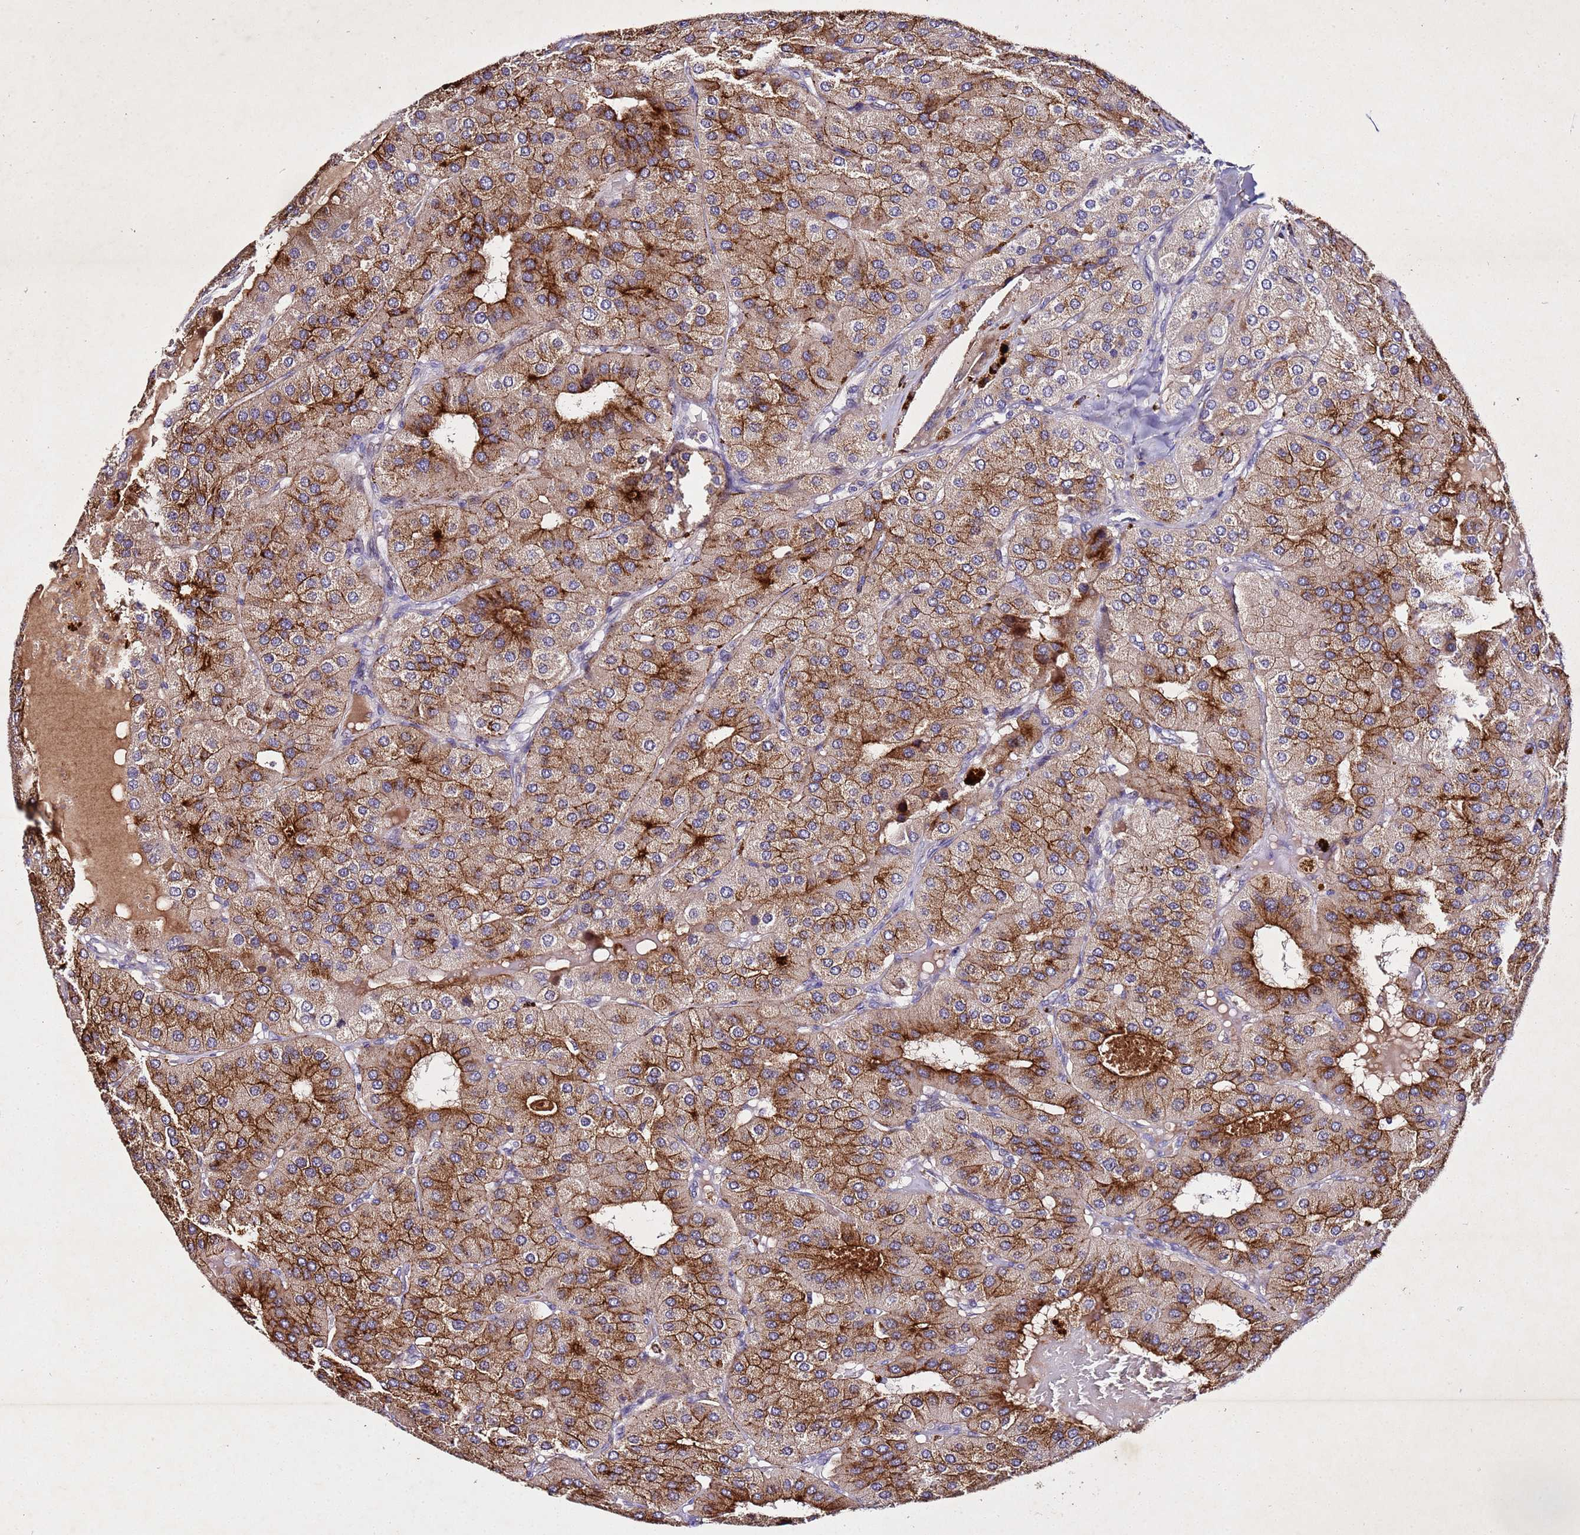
{"staining": {"intensity": "moderate", "quantity": ">75%", "location": "cytoplasmic/membranous"}, "tissue": "parathyroid gland", "cell_type": "Glandular cells", "image_type": "normal", "snomed": [{"axis": "morphology", "description": "Normal tissue, NOS"}, {"axis": "morphology", "description": "Adenoma, NOS"}, {"axis": "topography", "description": "Parathyroid gland"}], "caption": "Immunohistochemical staining of unremarkable human parathyroid gland exhibits >75% levels of moderate cytoplasmic/membranous protein staining in approximately >75% of glandular cells.", "gene": "SV2B", "patient": {"sex": "female", "age": 86}}